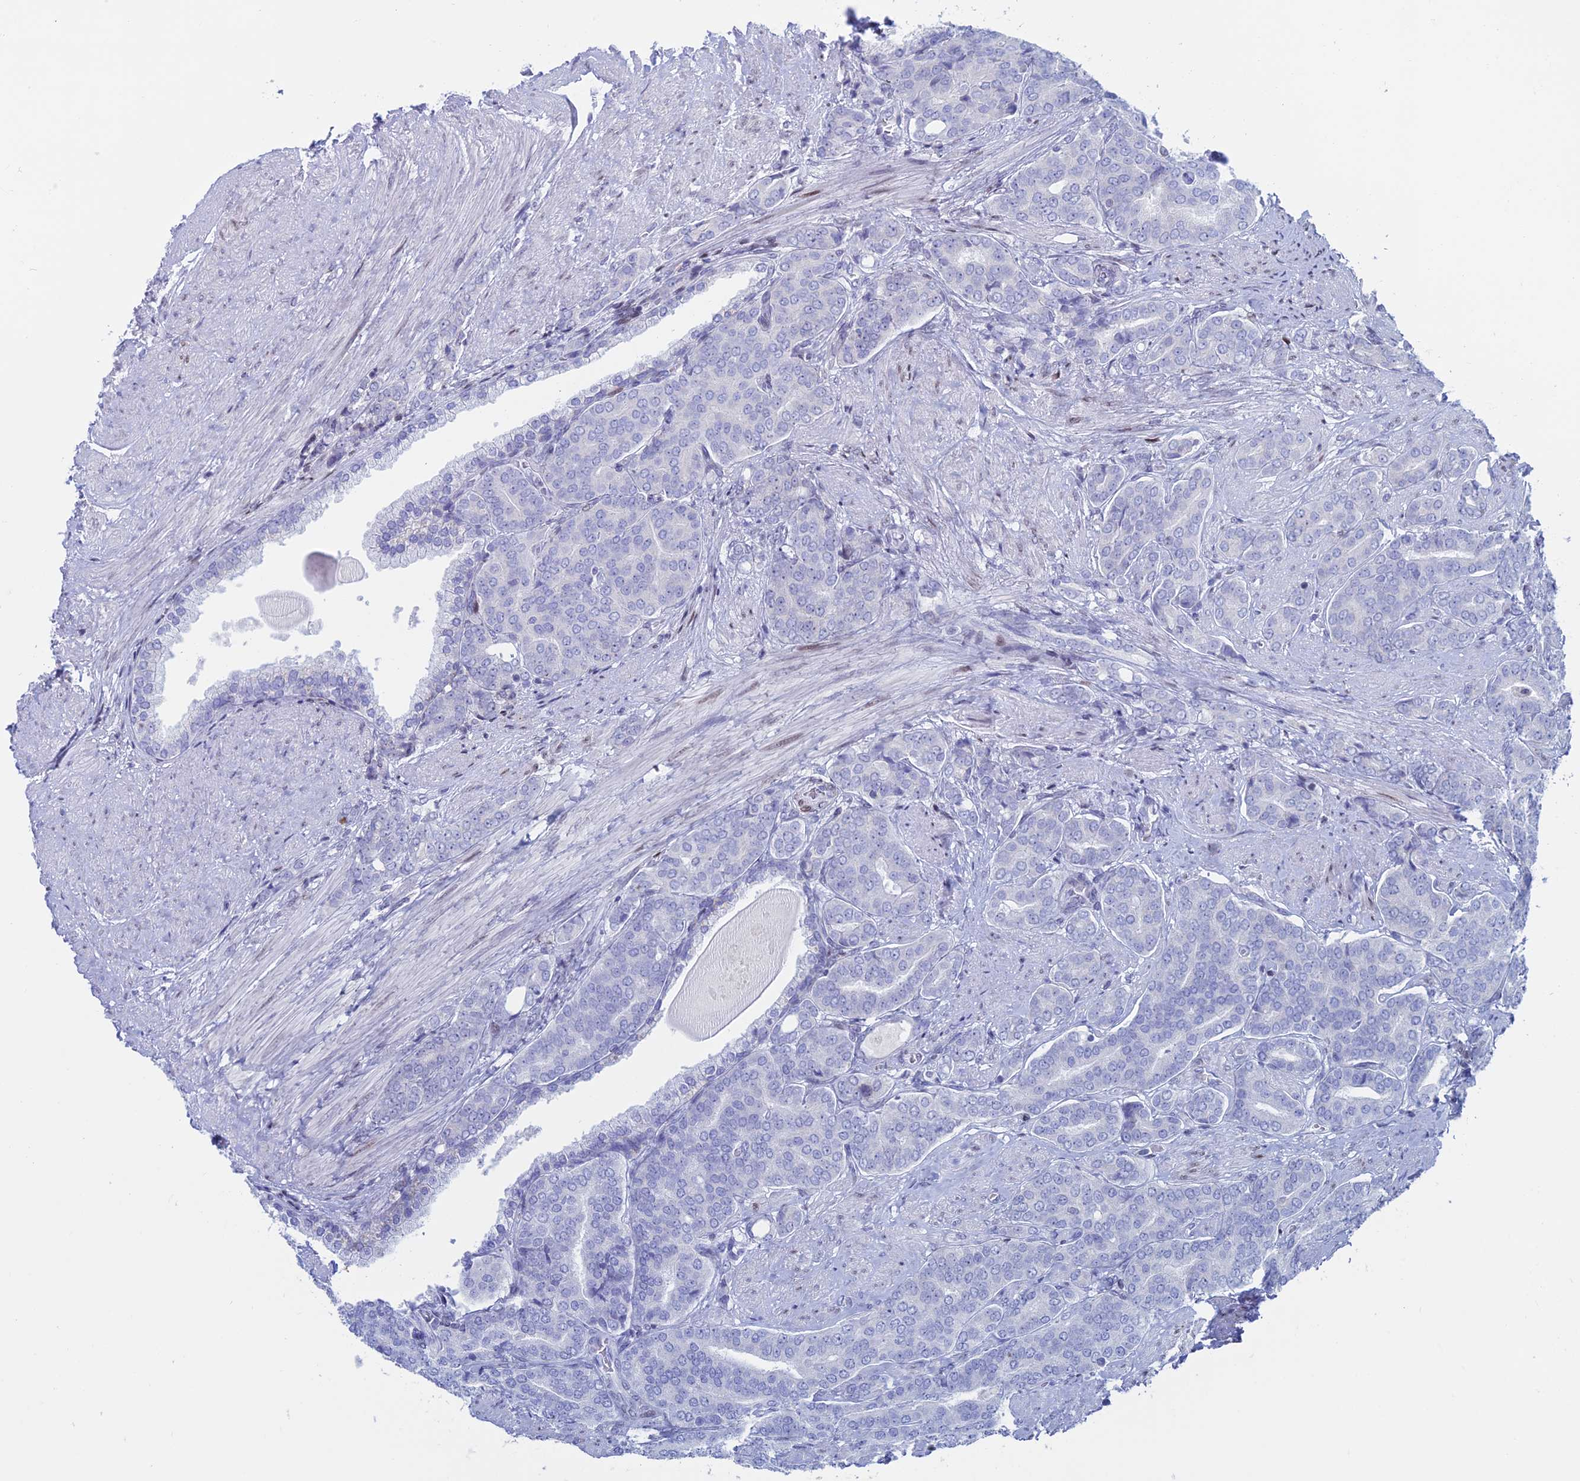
{"staining": {"intensity": "negative", "quantity": "none", "location": "none"}, "tissue": "prostate cancer", "cell_type": "Tumor cells", "image_type": "cancer", "snomed": [{"axis": "morphology", "description": "Adenocarcinoma, High grade"}, {"axis": "topography", "description": "Prostate"}], "caption": "High power microscopy photomicrograph of an immunohistochemistry micrograph of high-grade adenocarcinoma (prostate), revealing no significant expression in tumor cells.", "gene": "CERS6", "patient": {"sex": "male", "age": 67}}